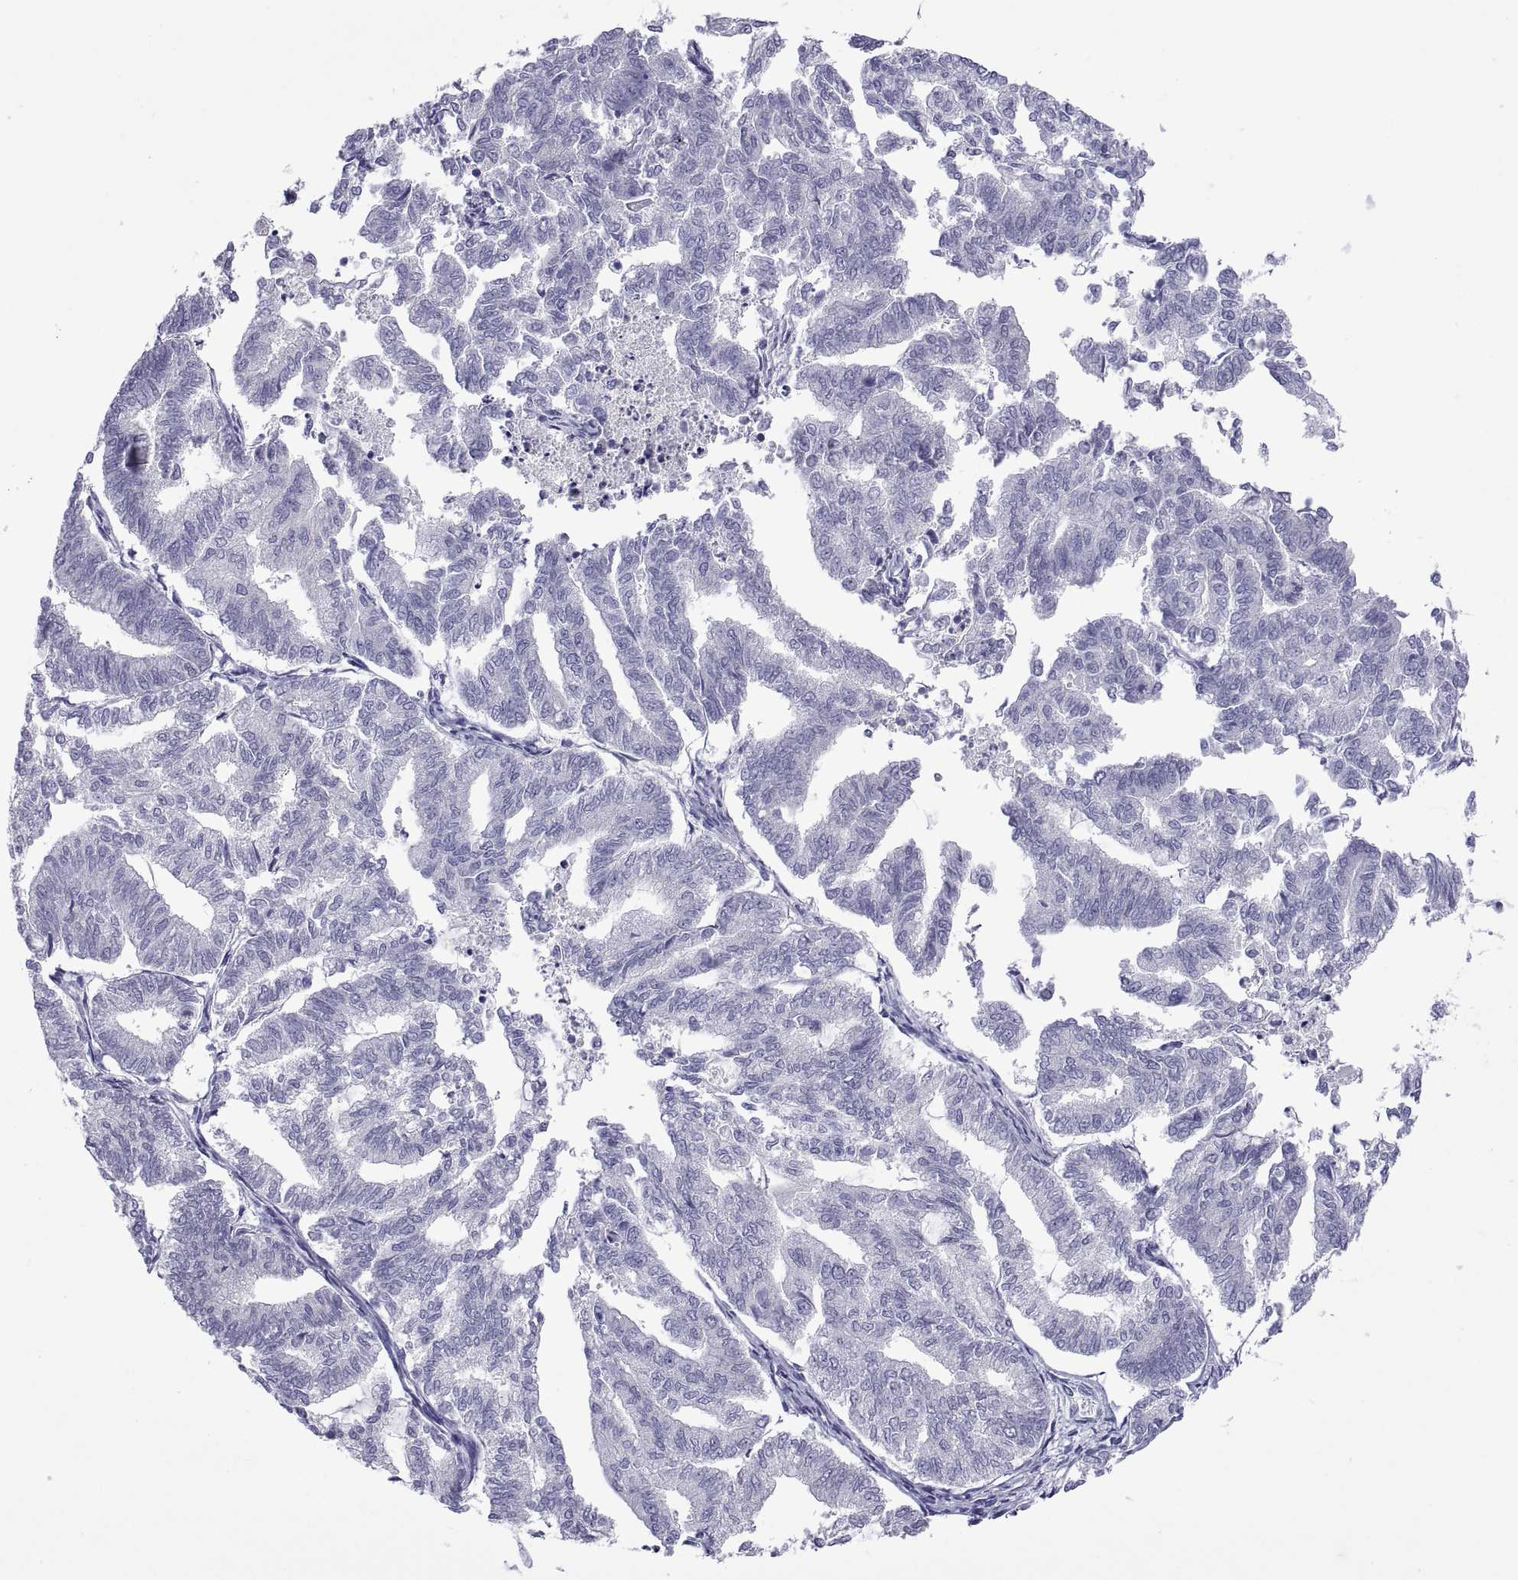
{"staining": {"intensity": "negative", "quantity": "none", "location": "none"}, "tissue": "endometrial cancer", "cell_type": "Tumor cells", "image_type": "cancer", "snomed": [{"axis": "morphology", "description": "Adenocarcinoma, NOS"}, {"axis": "topography", "description": "Endometrium"}], "caption": "A histopathology image of endometrial adenocarcinoma stained for a protein displays no brown staining in tumor cells.", "gene": "VSX2", "patient": {"sex": "female", "age": 79}}